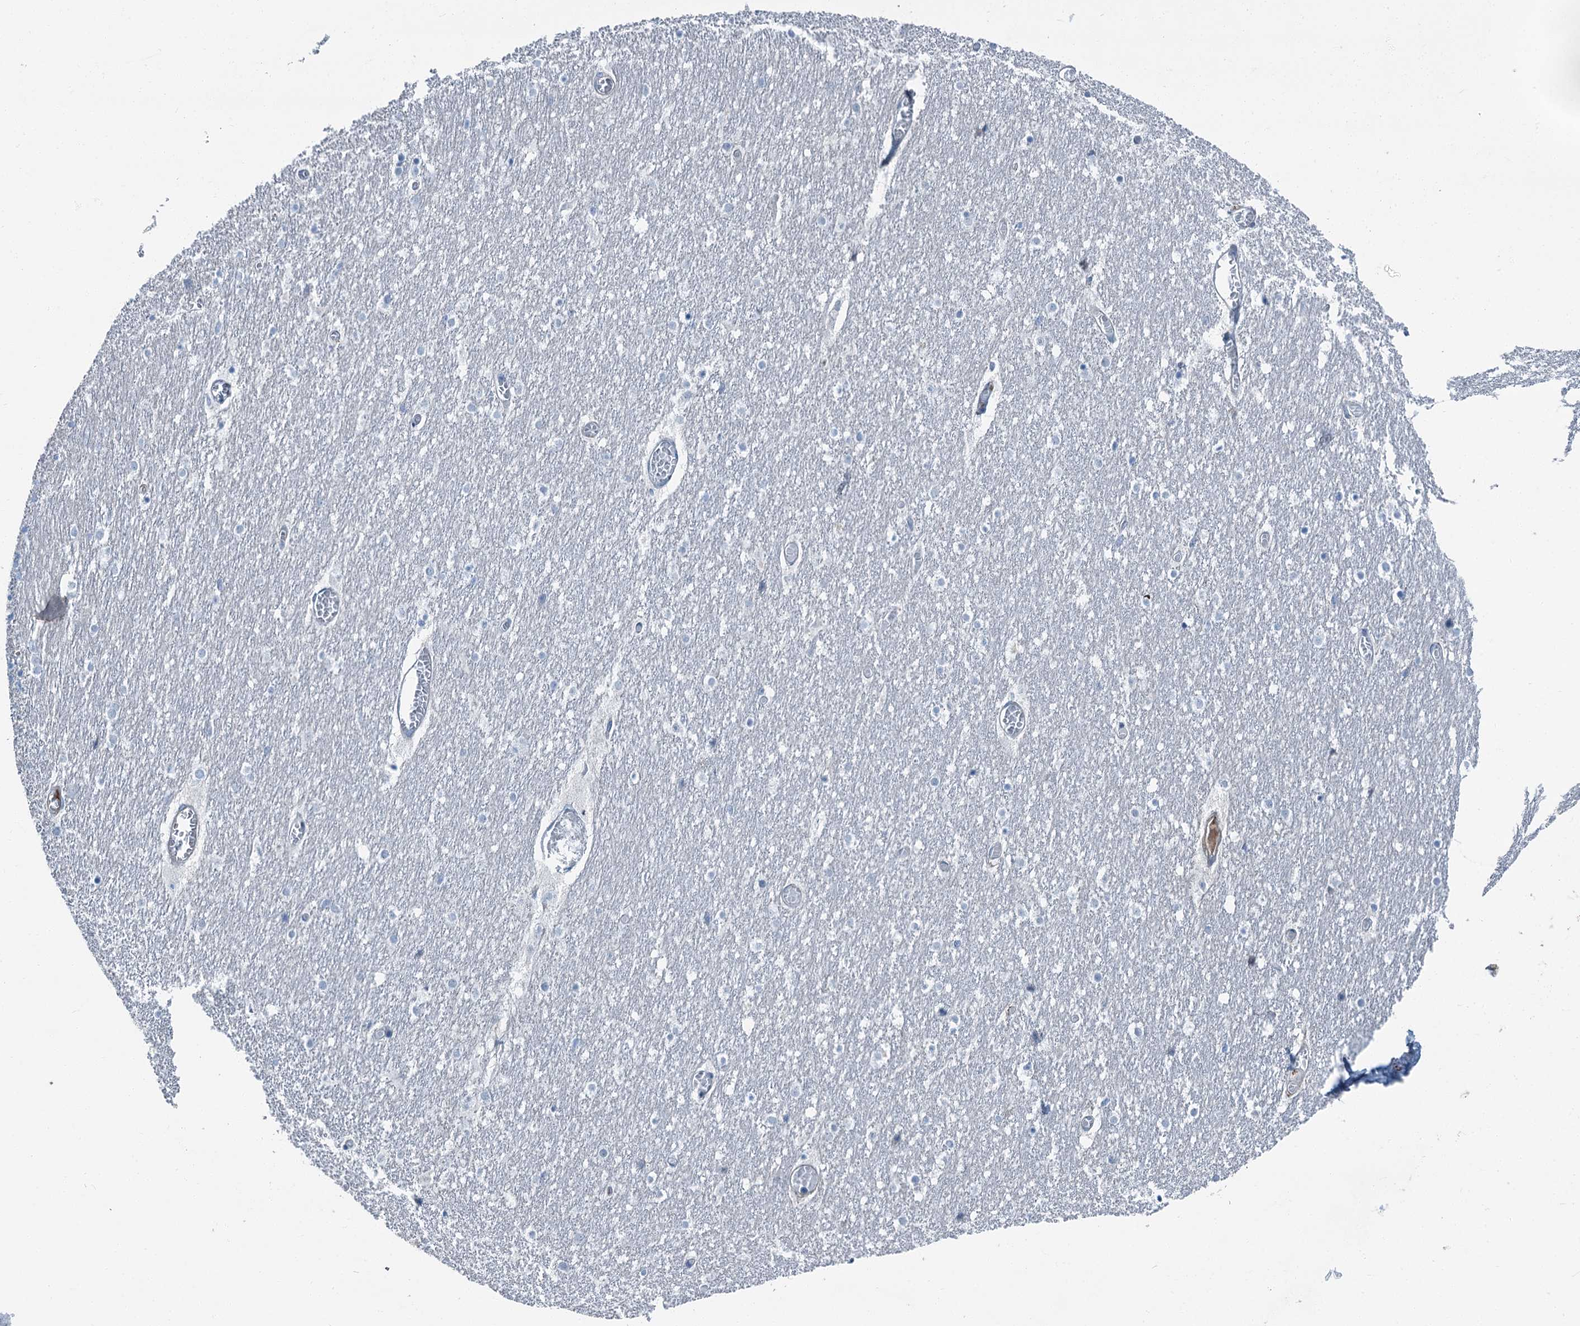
{"staining": {"intensity": "negative", "quantity": "none", "location": "none"}, "tissue": "cerebellum", "cell_type": "Cells in granular layer", "image_type": "normal", "snomed": [{"axis": "morphology", "description": "Normal tissue, NOS"}, {"axis": "topography", "description": "Cerebellum"}], "caption": "IHC photomicrograph of benign cerebellum: cerebellum stained with DAB (3,3'-diaminobenzidine) shows no significant protein staining in cells in granular layer. Brightfield microscopy of immunohistochemistry (IHC) stained with DAB (brown) and hematoxylin (blue), captured at high magnification.", "gene": "AXL", "patient": {"sex": "female", "age": 28}}